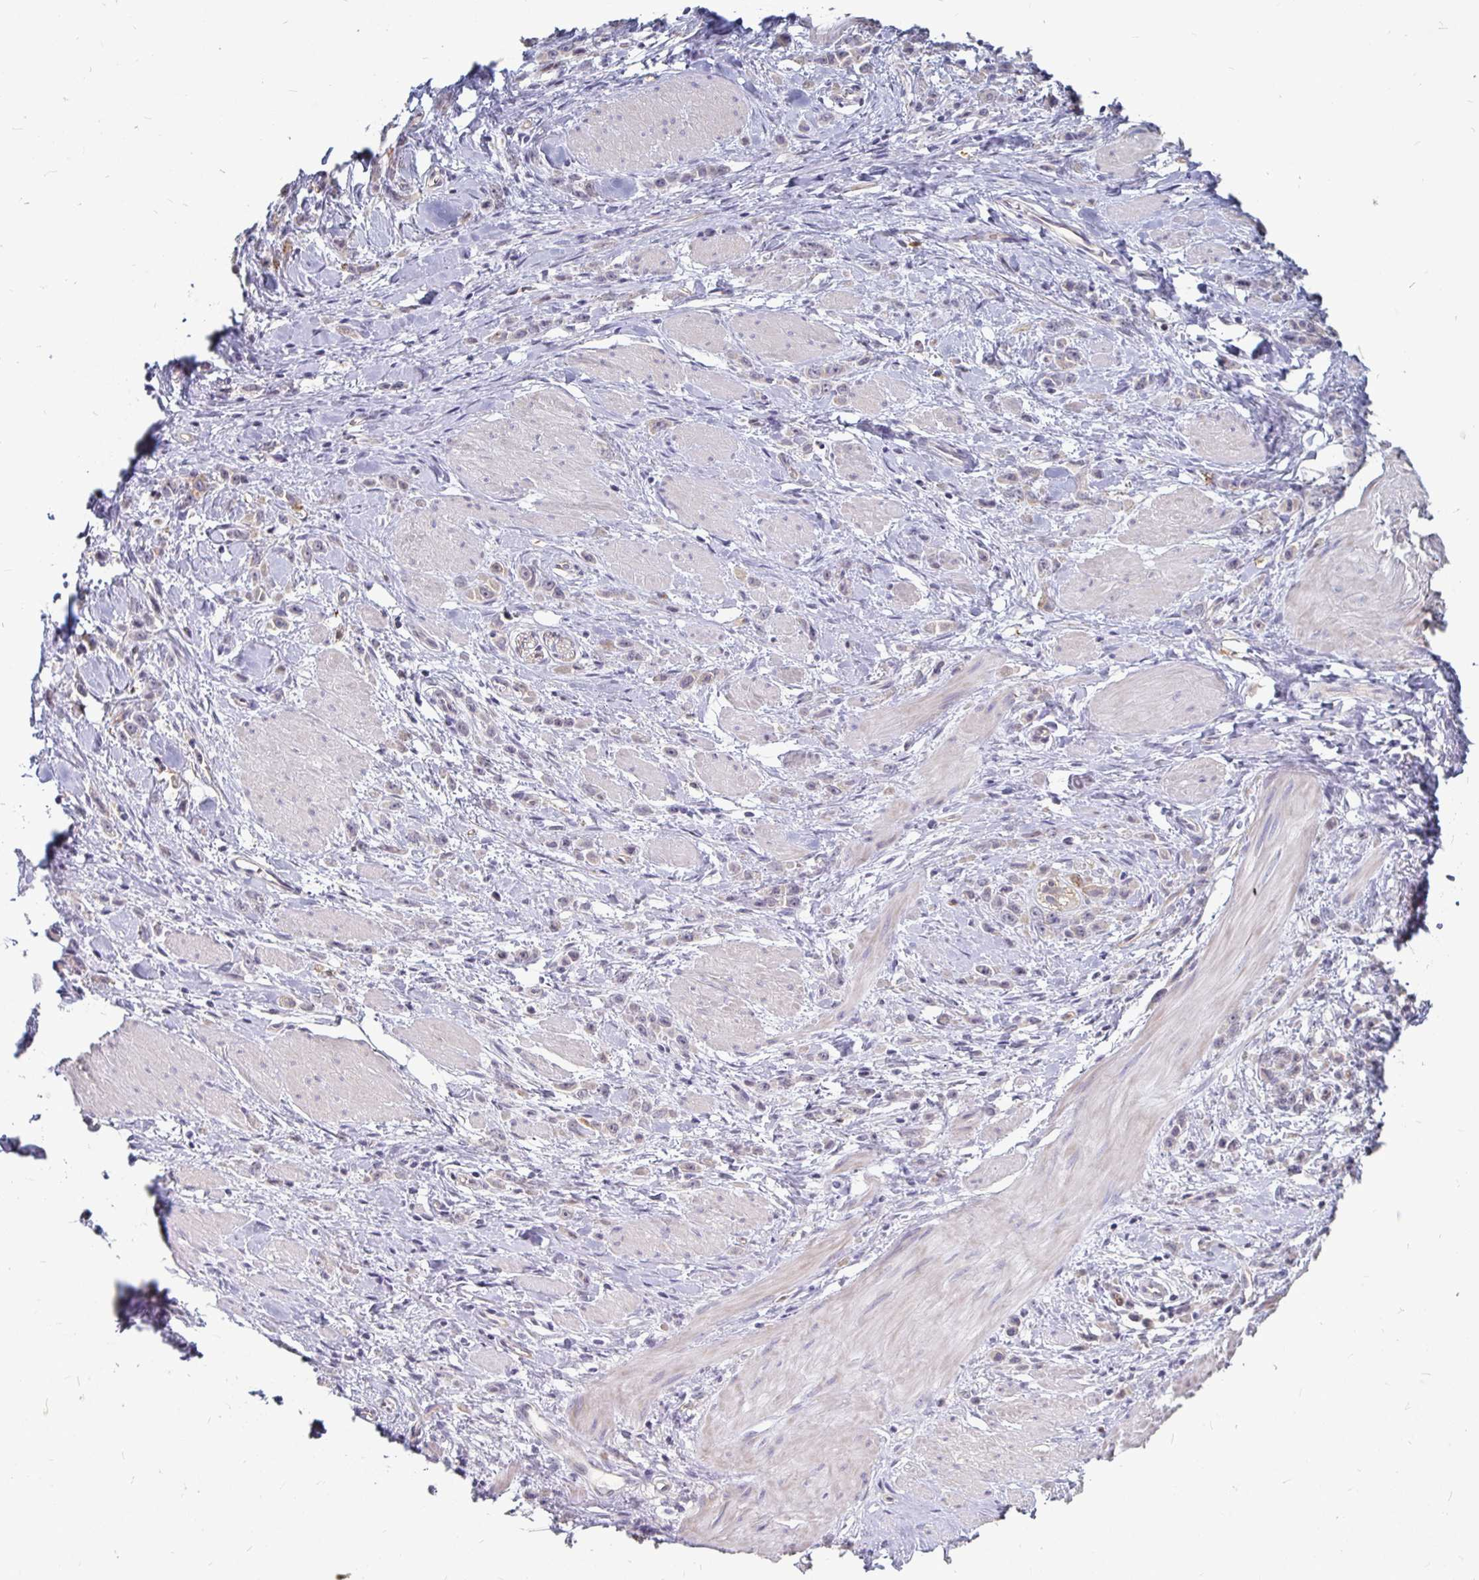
{"staining": {"intensity": "weak", "quantity": "<25%", "location": "cytoplasmic/membranous"}, "tissue": "stomach cancer", "cell_type": "Tumor cells", "image_type": "cancer", "snomed": [{"axis": "morphology", "description": "Adenocarcinoma, NOS"}, {"axis": "topography", "description": "Stomach"}], "caption": "Adenocarcinoma (stomach) was stained to show a protein in brown. There is no significant staining in tumor cells.", "gene": "CCDC85A", "patient": {"sex": "male", "age": 47}}